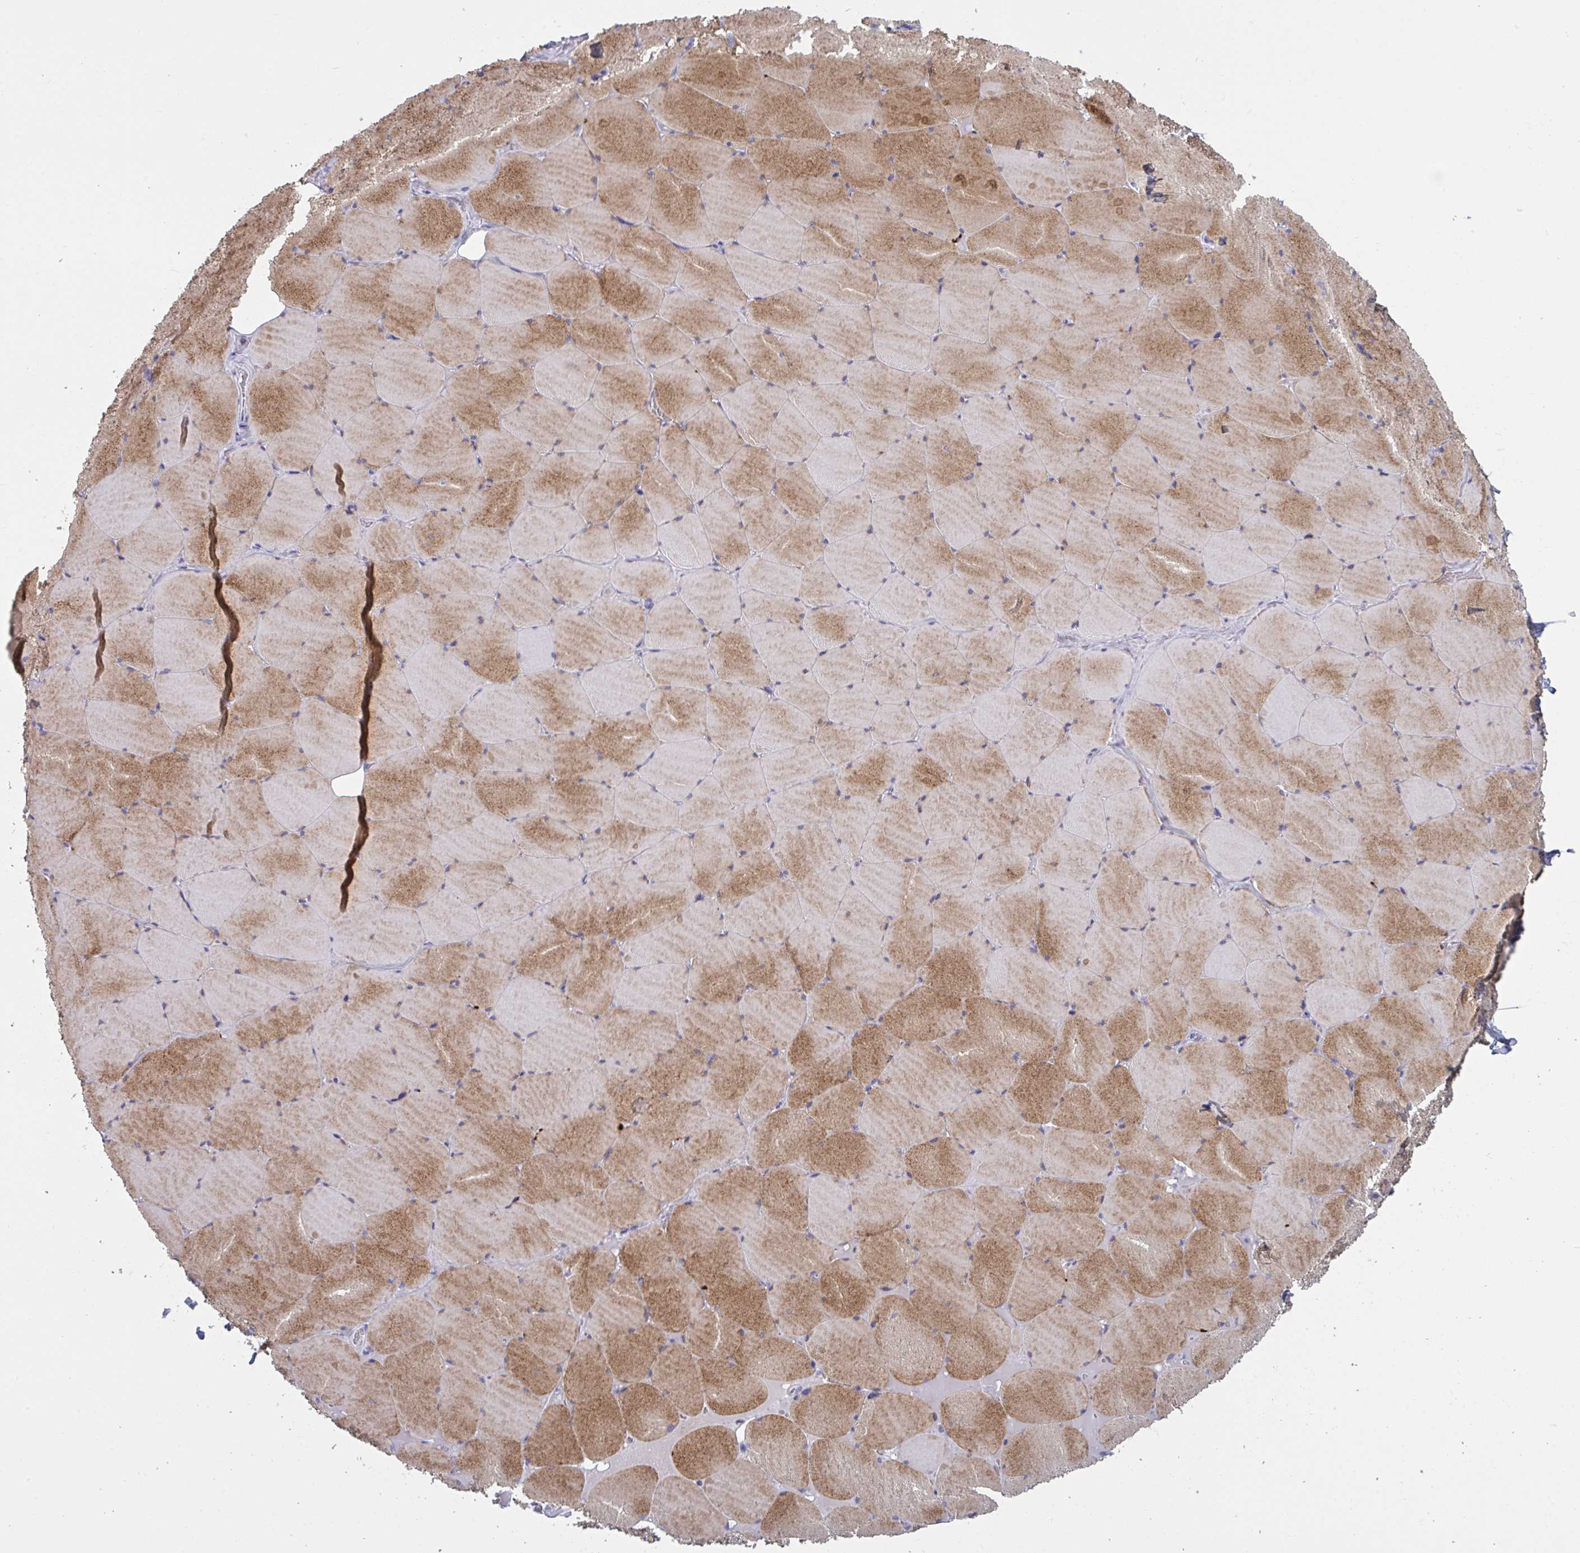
{"staining": {"intensity": "strong", "quantity": "25%-75%", "location": "cytoplasmic/membranous"}, "tissue": "skeletal muscle", "cell_type": "Myocytes", "image_type": "normal", "snomed": [{"axis": "morphology", "description": "Normal tissue, NOS"}, {"axis": "topography", "description": "Skeletal muscle"}, {"axis": "topography", "description": "Head-Neck"}], "caption": "IHC photomicrograph of unremarkable skeletal muscle: skeletal muscle stained using IHC exhibits high levels of strong protein expression localized specifically in the cytoplasmic/membranous of myocytes, appearing as a cytoplasmic/membranous brown color.", "gene": "NDUFC2", "patient": {"sex": "male", "age": 66}}